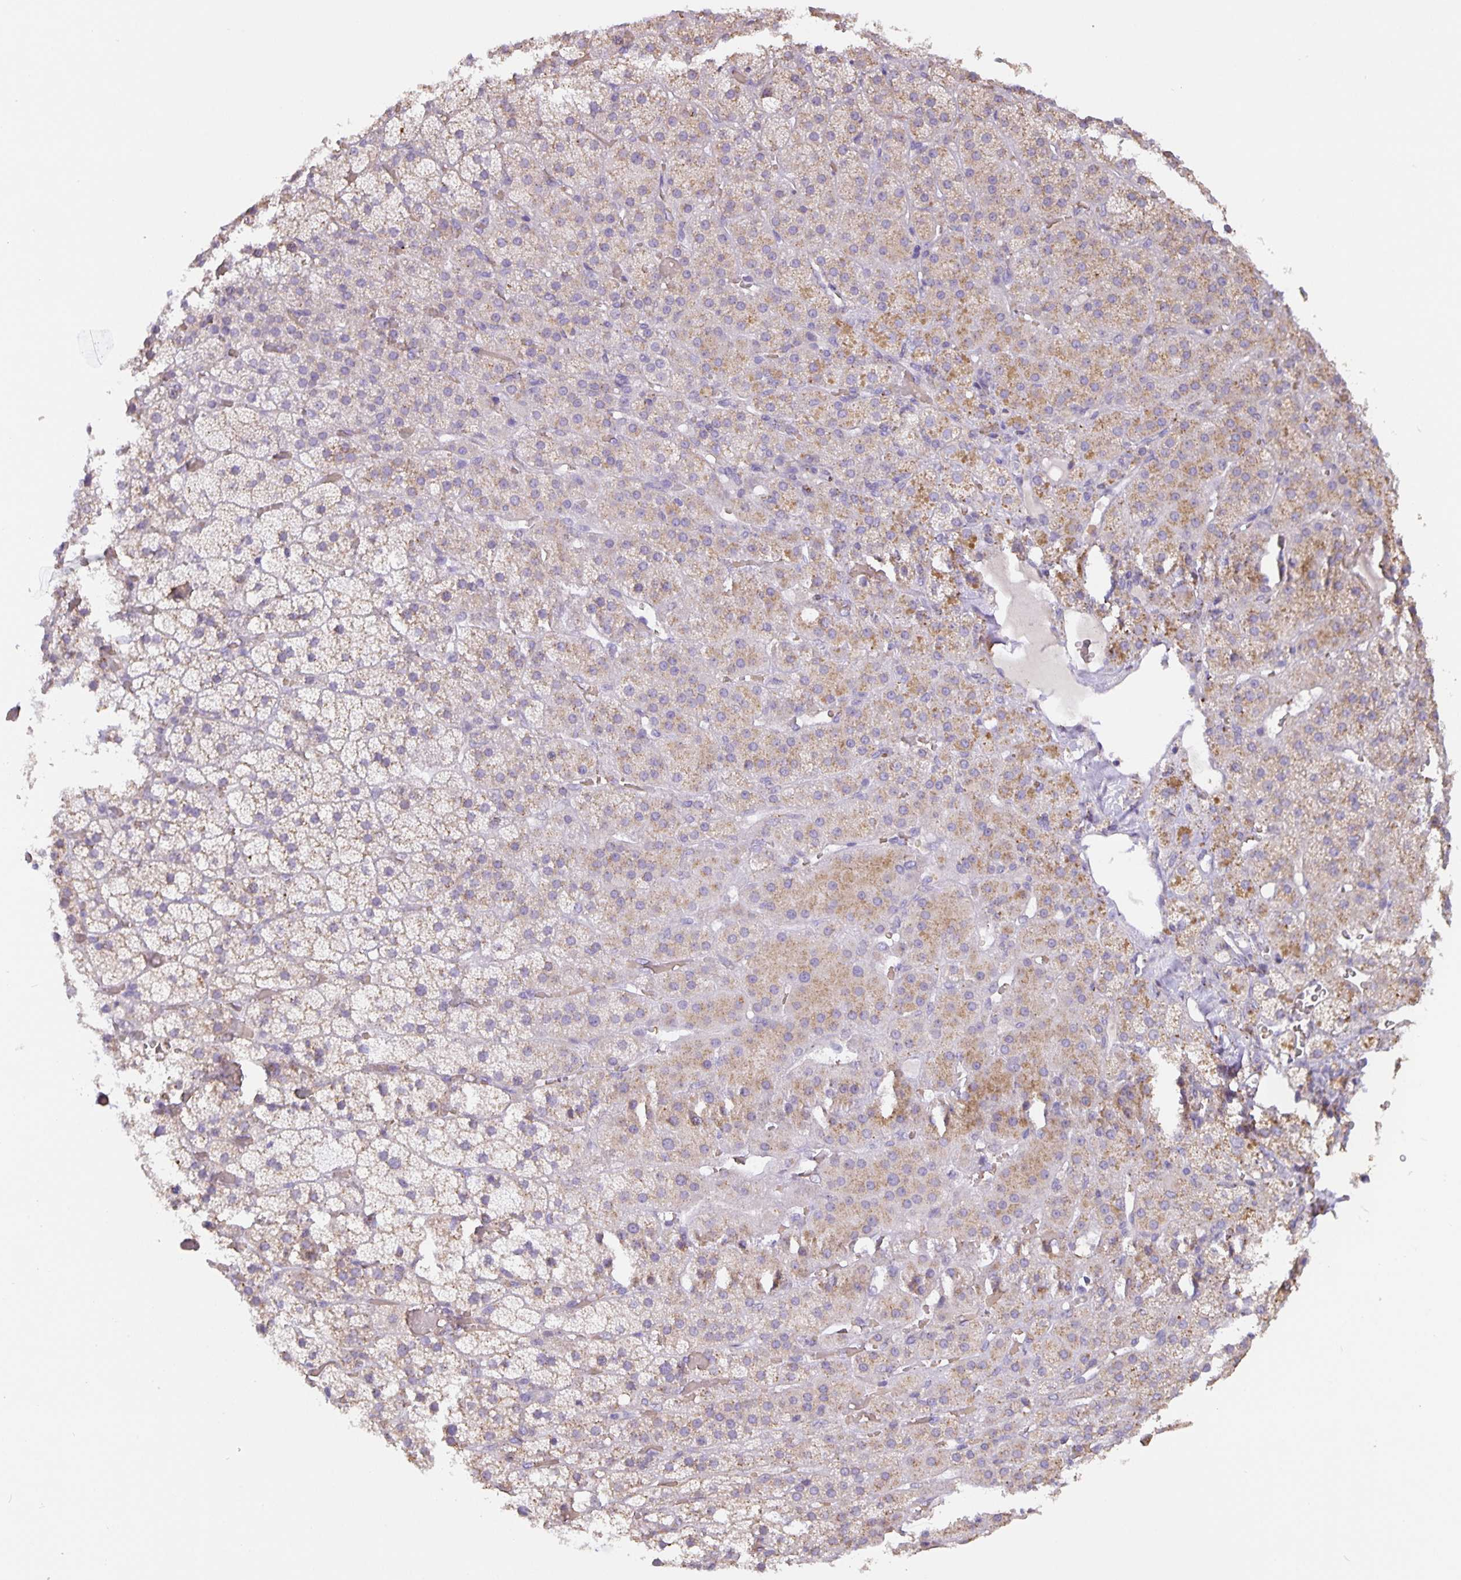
{"staining": {"intensity": "moderate", "quantity": "25%-75%", "location": "cytoplasmic/membranous"}, "tissue": "adrenal gland", "cell_type": "Glandular cells", "image_type": "normal", "snomed": [{"axis": "morphology", "description": "Normal tissue, NOS"}, {"axis": "topography", "description": "Adrenal gland"}], "caption": "This is an image of immunohistochemistry staining of unremarkable adrenal gland, which shows moderate positivity in the cytoplasmic/membranous of glandular cells.", "gene": "TMEM71", "patient": {"sex": "male", "age": 57}}